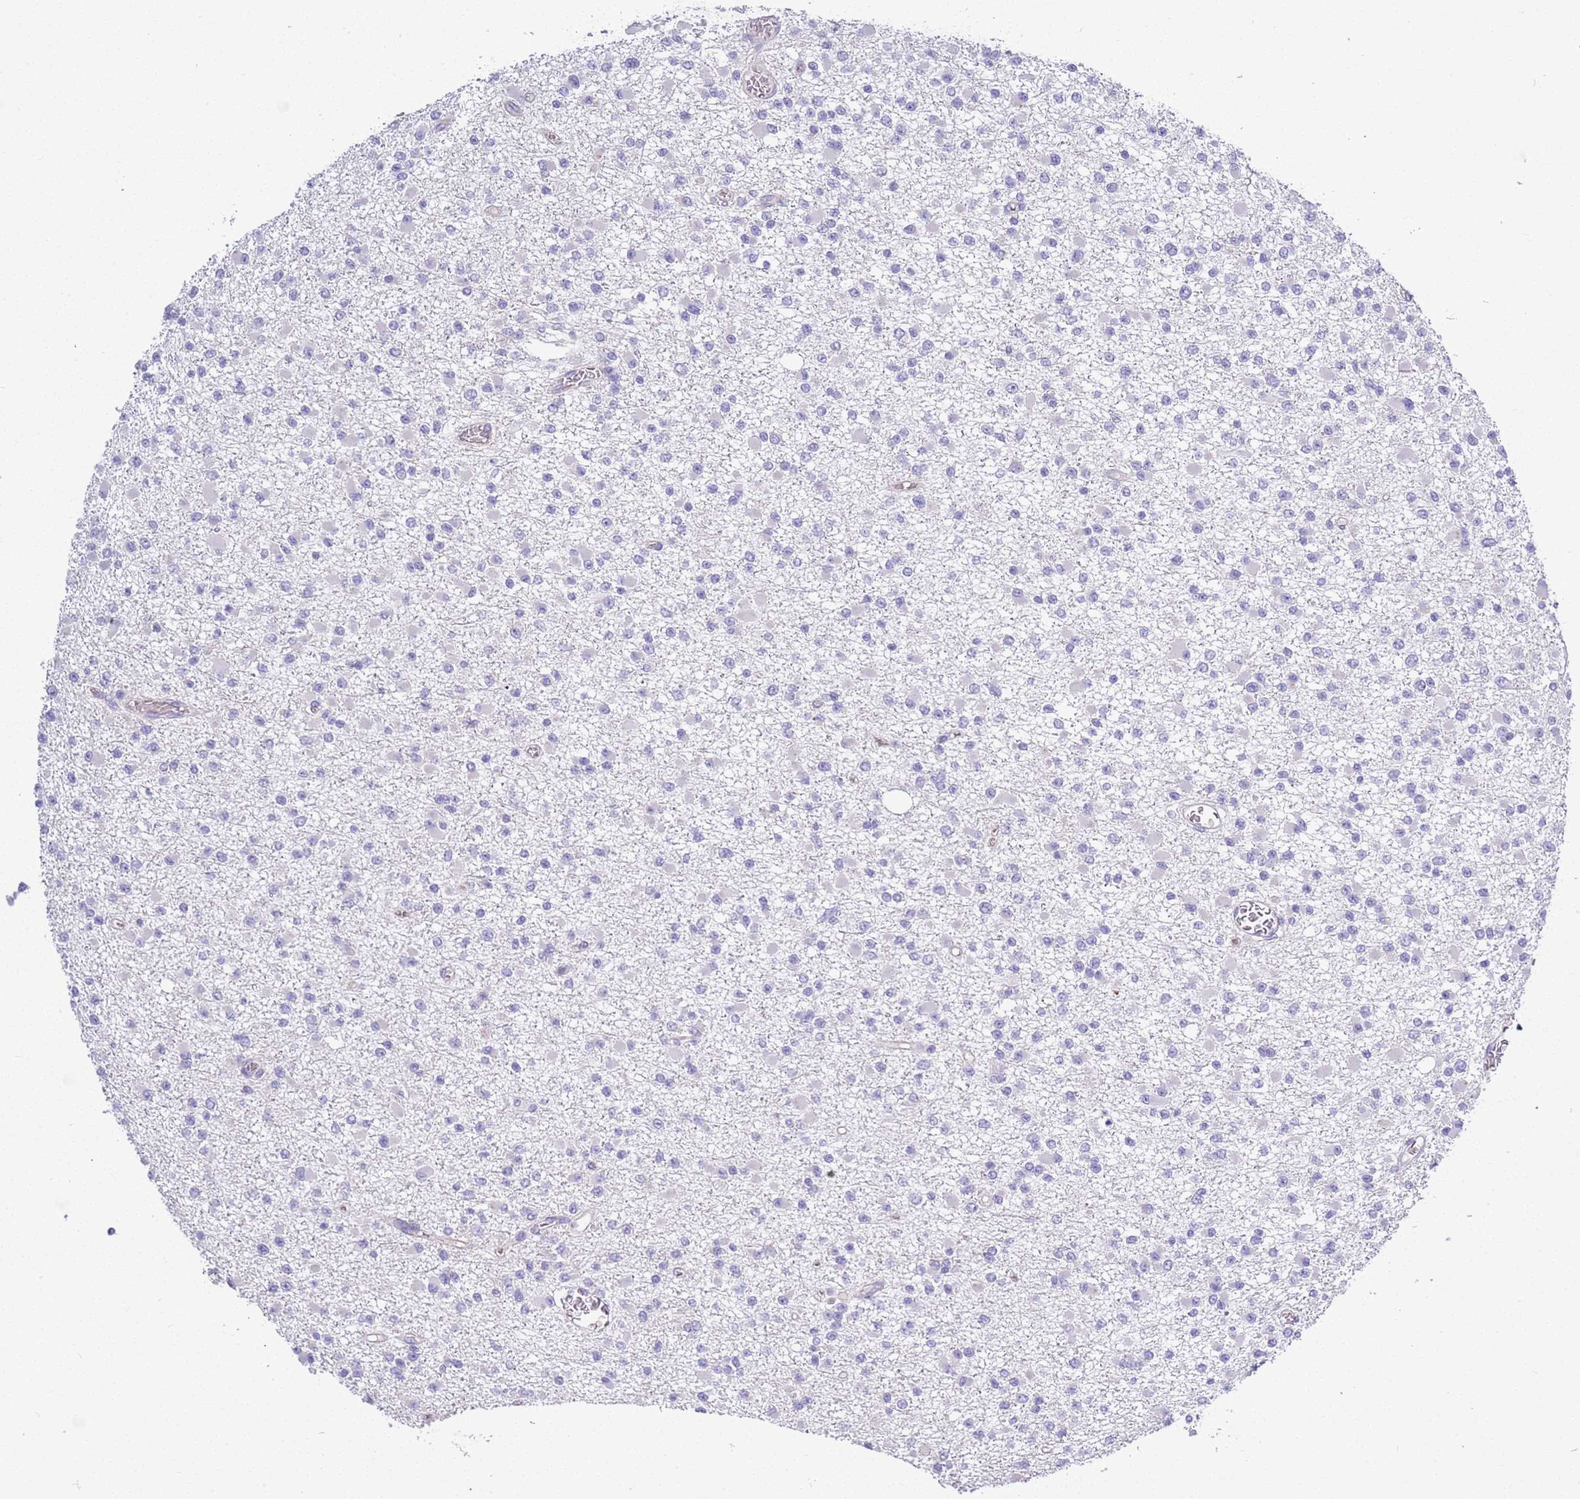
{"staining": {"intensity": "negative", "quantity": "none", "location": "none"}, "tissue": "glioma", "cell_type": "Tumor cells", "image_type": "cancer", "snomed": [{"axis": "morphology", "description": "Glioma, malignant, Low grade"}, {"axis": "topography", "description": "Brain"}], "caption": "Immunohistochemical staining of low-grade glioma (malignant) reveals no significant expression in tumor cells.", "gene": "BRMS1L", "patient": {"sex": "female", "age": 22}}